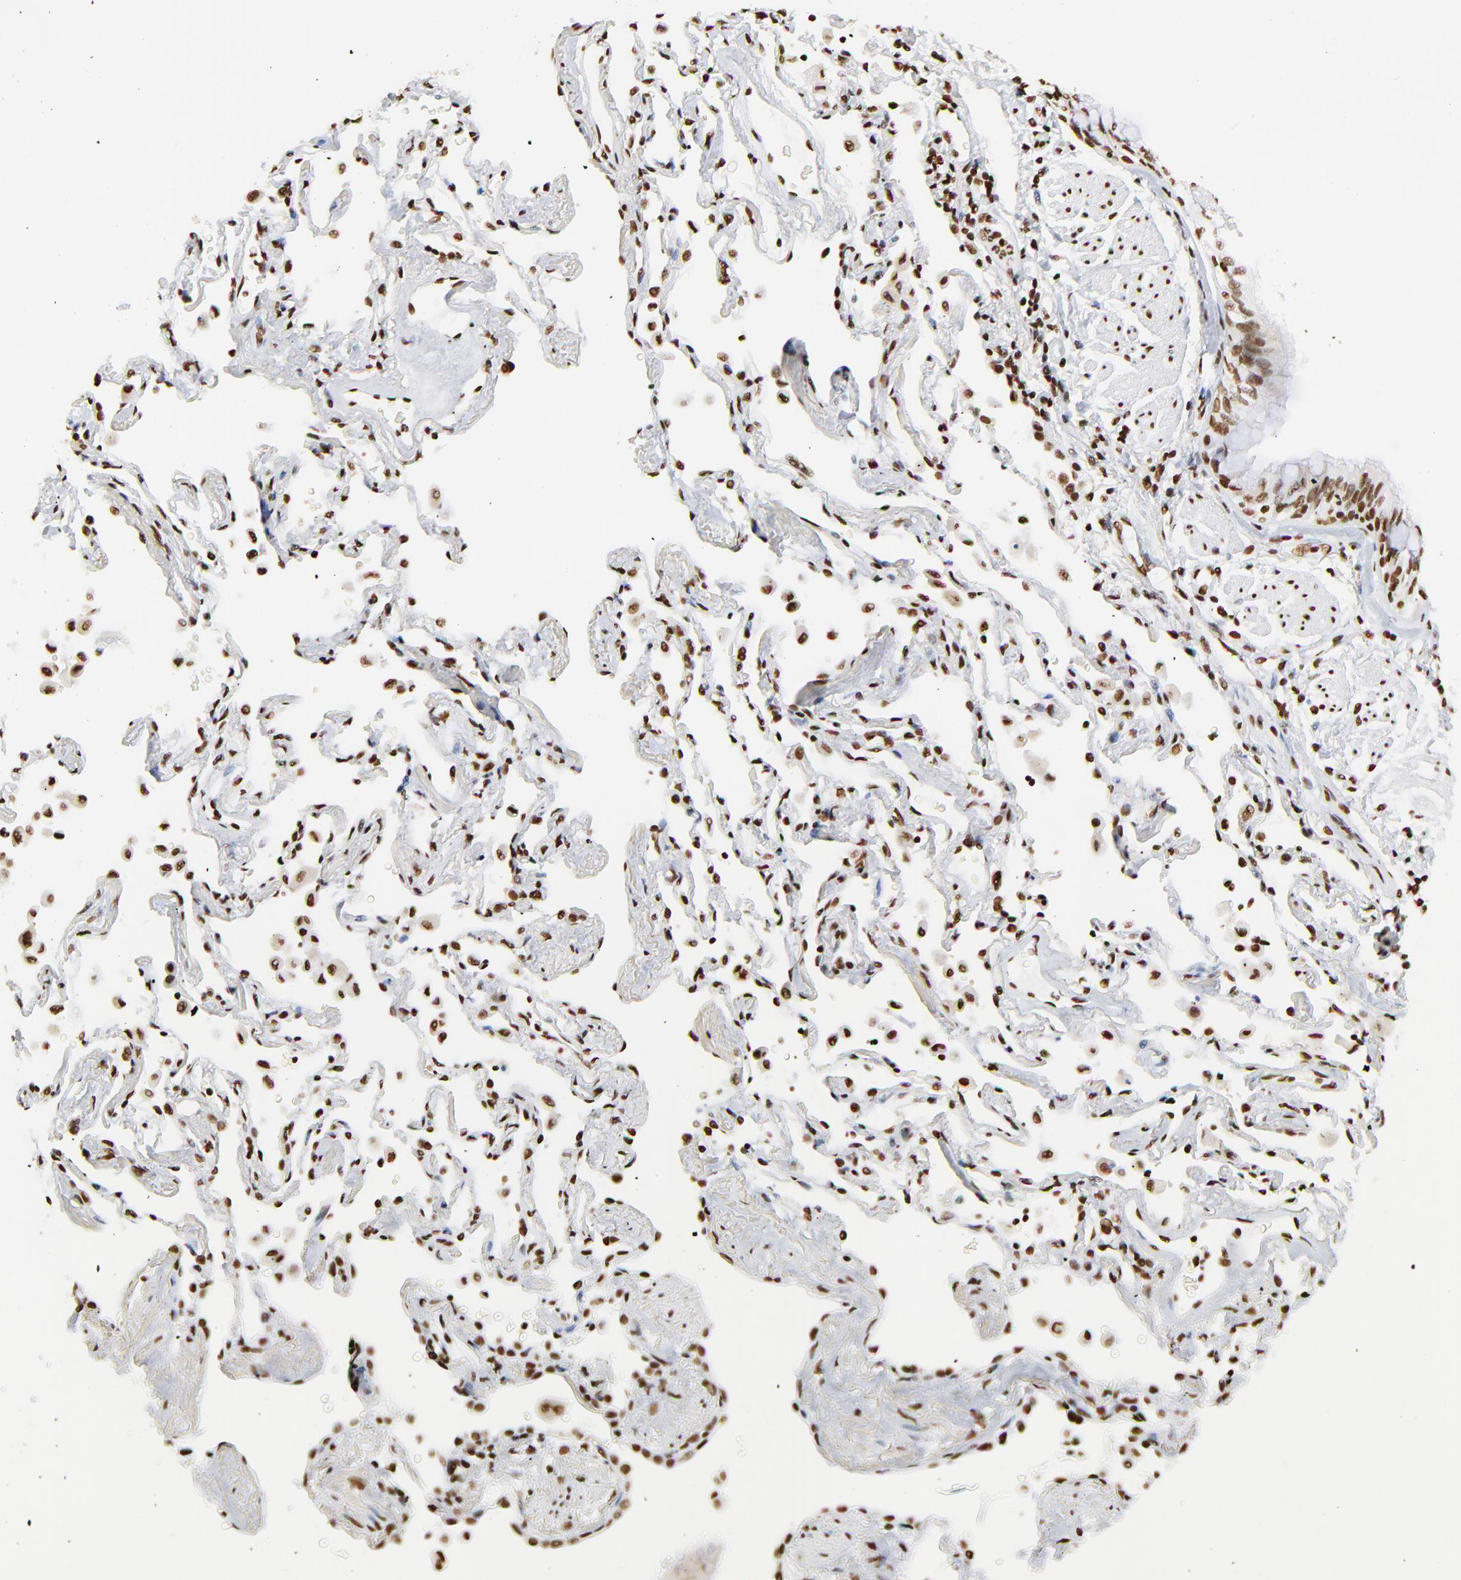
{"staining": {"intensity": "moderate", "quantity": ">75%", "location": "nuclear"}, "tissue": "lung cancer", "cell_type": "Tumor cells", "image_type": "cancer", "snomed": [{"axis": "morphology", "description": "Squamous cell carcinoma, NOS"}, {"axis": "topography", "description": "Lung"}], "caption": "Protein staining of lung cancer (squamous cell carcinoma) tissue reveals moderate nuclear positivity in about >75% of tumor cells.", "gene": "CREB1", "patient": {"sex": "female", "age": 67}}